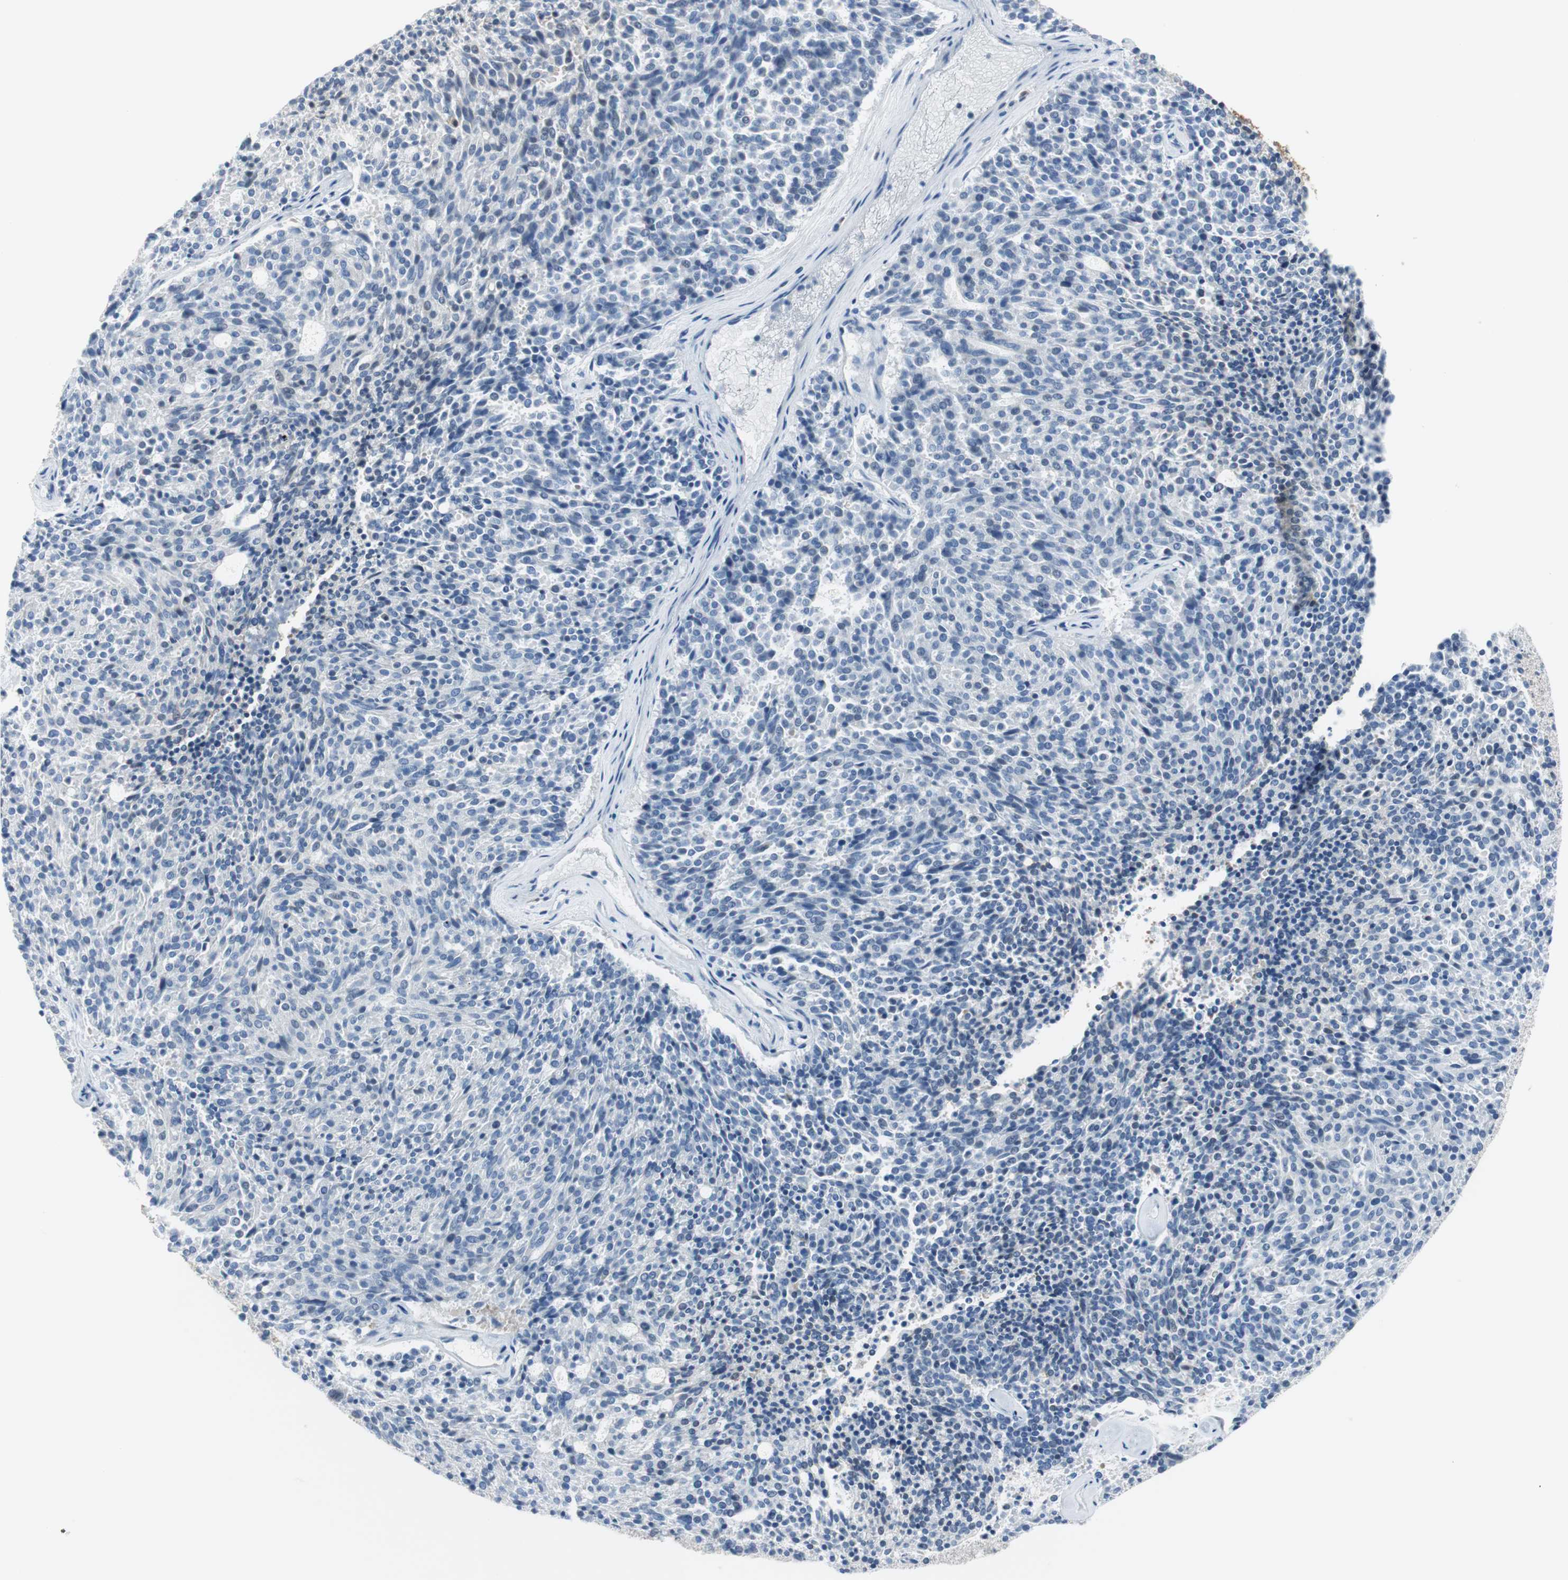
{"staining": {"intensity": "negative", "quantity": "none", "location": "none"}, "tissue": "carcinoid", "cell_type": "Tumor cells", "image_type": "cancer", "snomed": [{"axis": "morphology", "description": "Carcinoid, malignant, NOS"}, {"axis": "topography", "description": "Pancreas"}], "caption": "High magnification brightfield microscopy of carcinoid stained with DAB (brown) and counterstained with hematoxylin (blue): tumor cells show no significant staining.", "gene": "FBP1", "patient": {"sex": "female", "age": 54}}